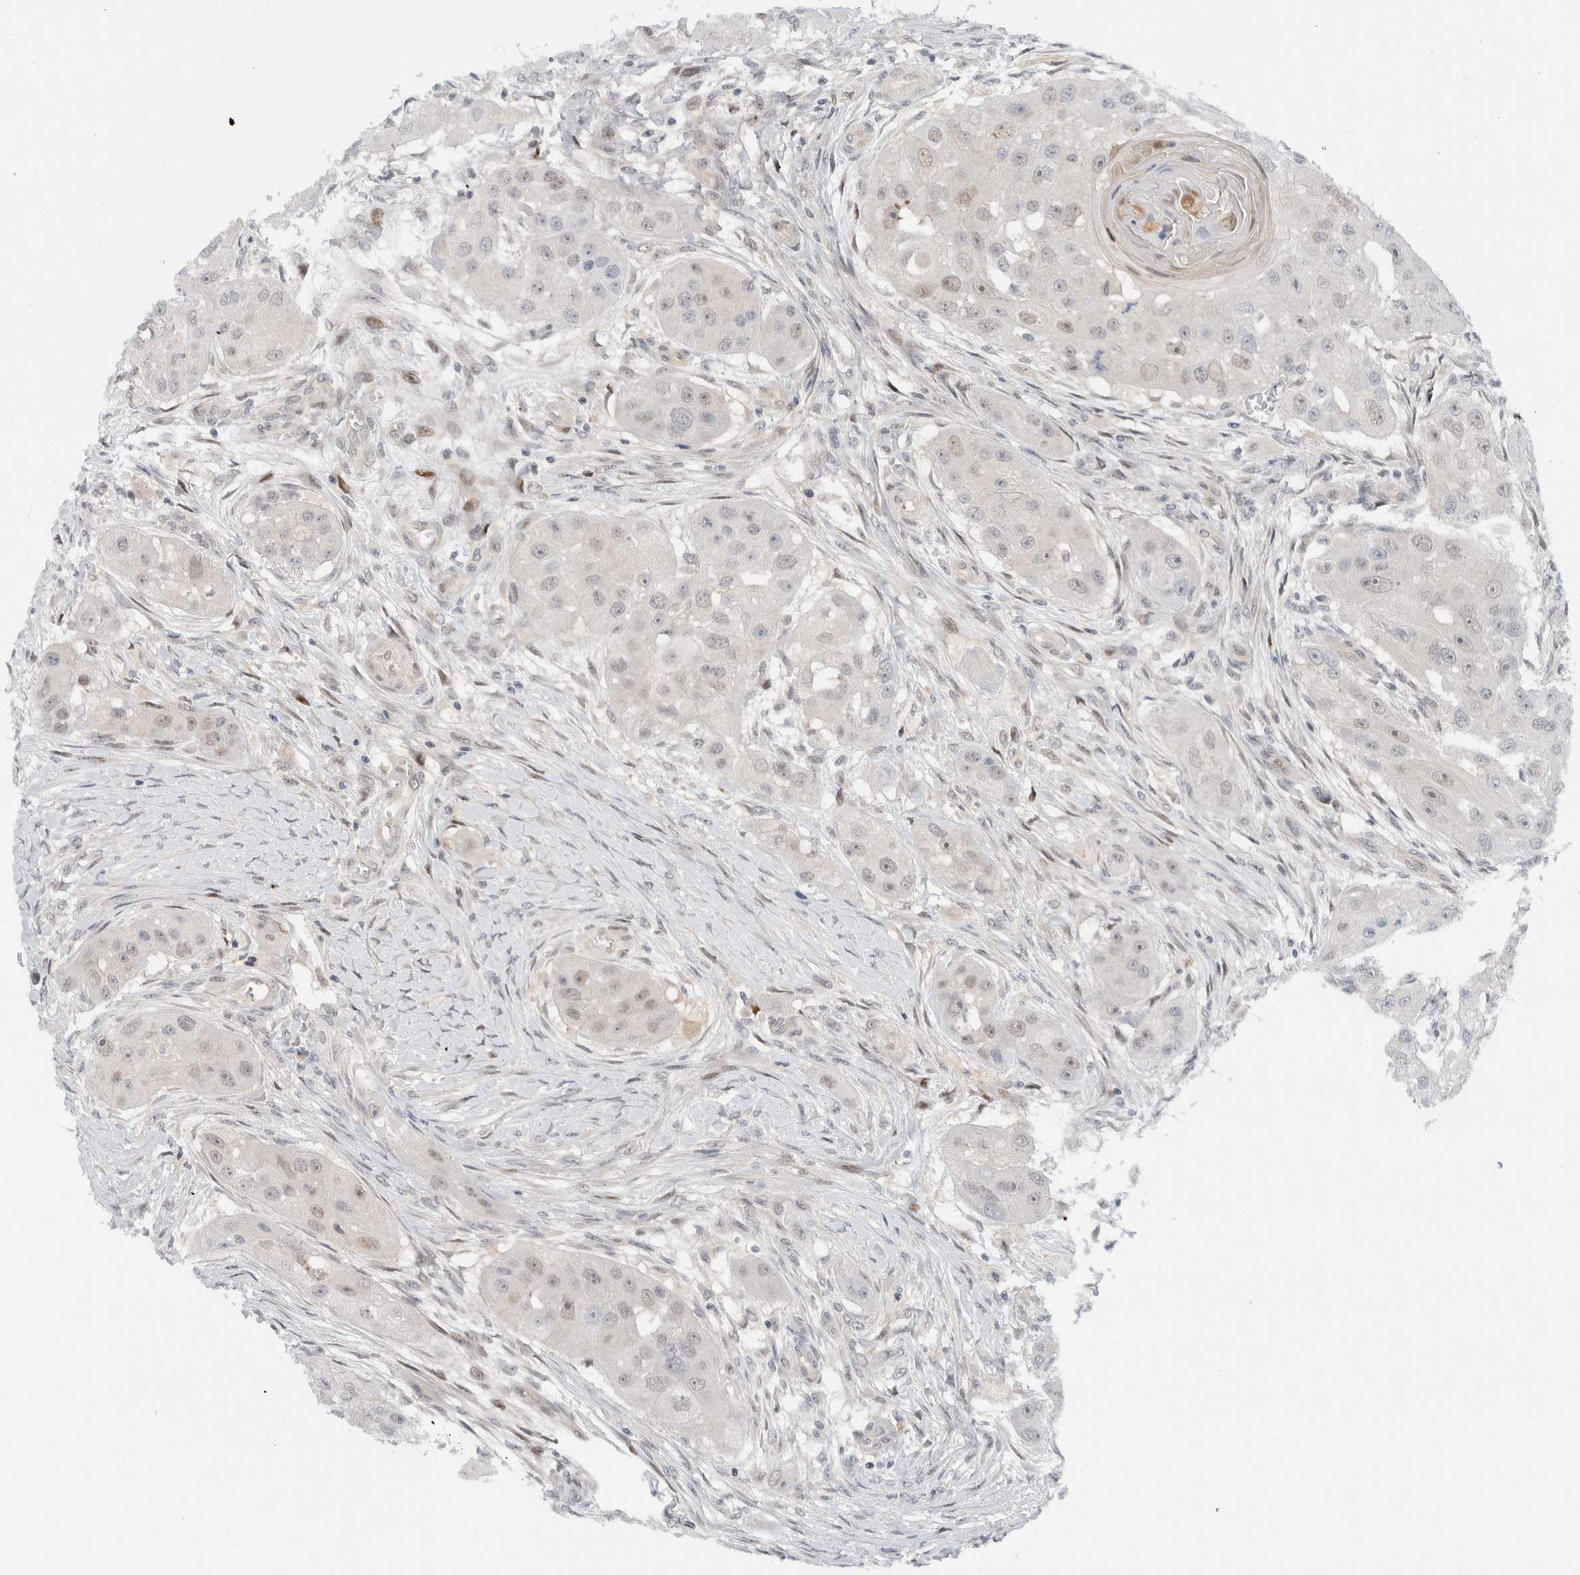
{"staining": {"intensity": "weak", "quantity": "<25%", "location": "nuclear"}, "tissue": "head and neck cancer", "cell_type": "Tumor cells", "image_type": "cancer", "snomed": [{"axis": "morphology", "description": "Normal tissue, NOS"}, {"axis": "morphology", "description": "Squamous cell carcinoma, NOS"}, {"axis": "topography", "description": "Skeletal muscle"}, {"axis": "topography", "description": "Head-Neck"}], "caption": "Histopathology image shows no significant protein positivity in tumor cells of squamous cell carcinoma (head and neck).", "gene": "NCR3LG1", "patient": {"sex": "male", "age": 51}}